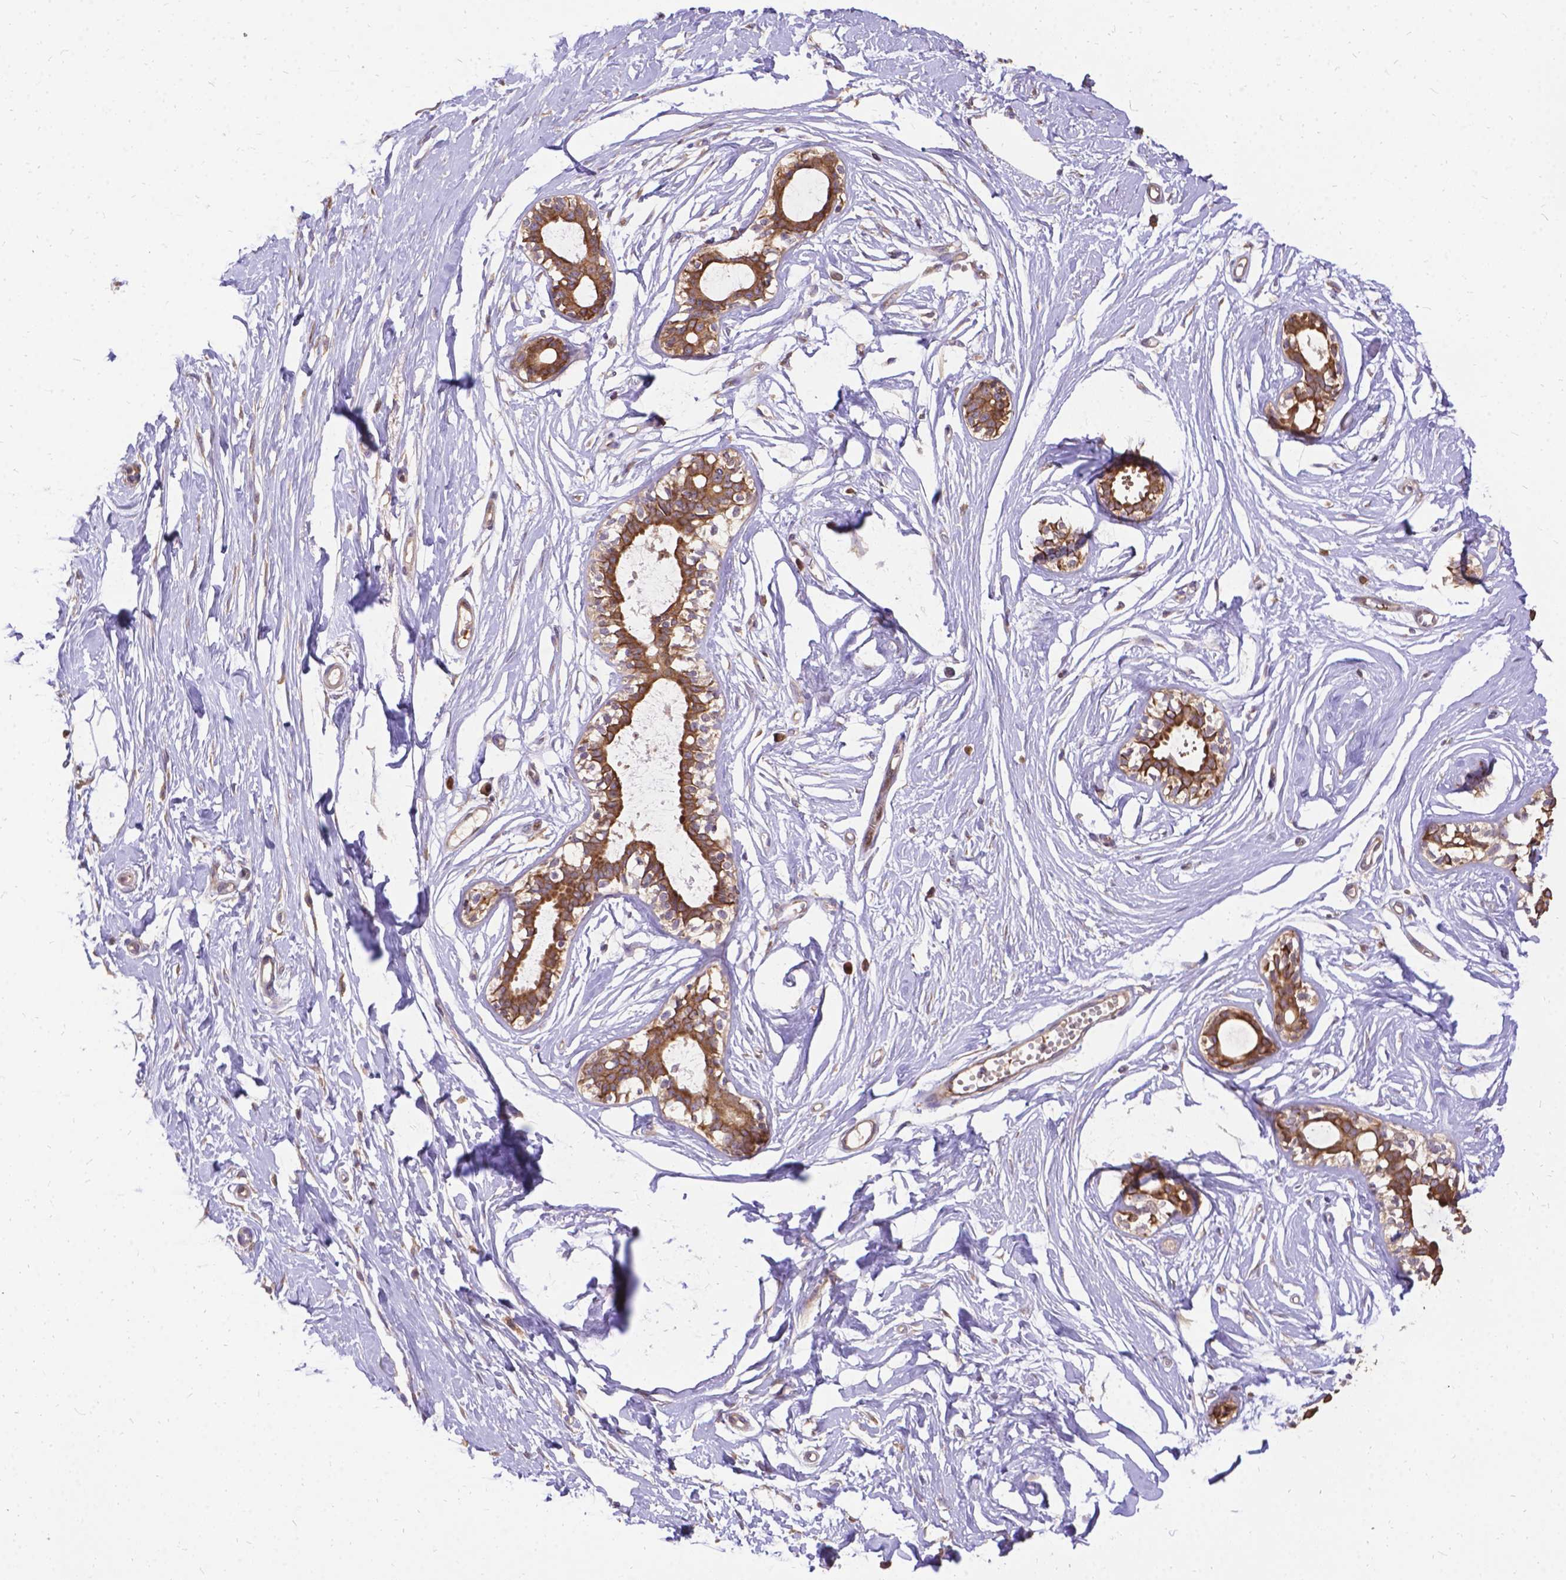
{"staining": {"intensity": "strong", "quantity": ">75%", "location": "cytoplasmic/membranous"}, "tissue": "breast", "cell_type": "Adipocytes", "image_type": "normal", "snomed": [{"axis": "morphology", "description": "Normal tissue, NOS"}, {"axis": "topography", "description": "Breast"}], "caption": "Immunohistochemical staining of benign human breast shows strong cytoplasmic/membranous protein staining in approximately >75% of adipocytes. The protein of interest is stained brown, and the nuclei are stained in blue (DAB (3,3'-diaminobenzidine) IHC with brightfield microscopy, high magnification).", "gene": "DENND6A", "patient": {"sex": "female", "age": 49}}